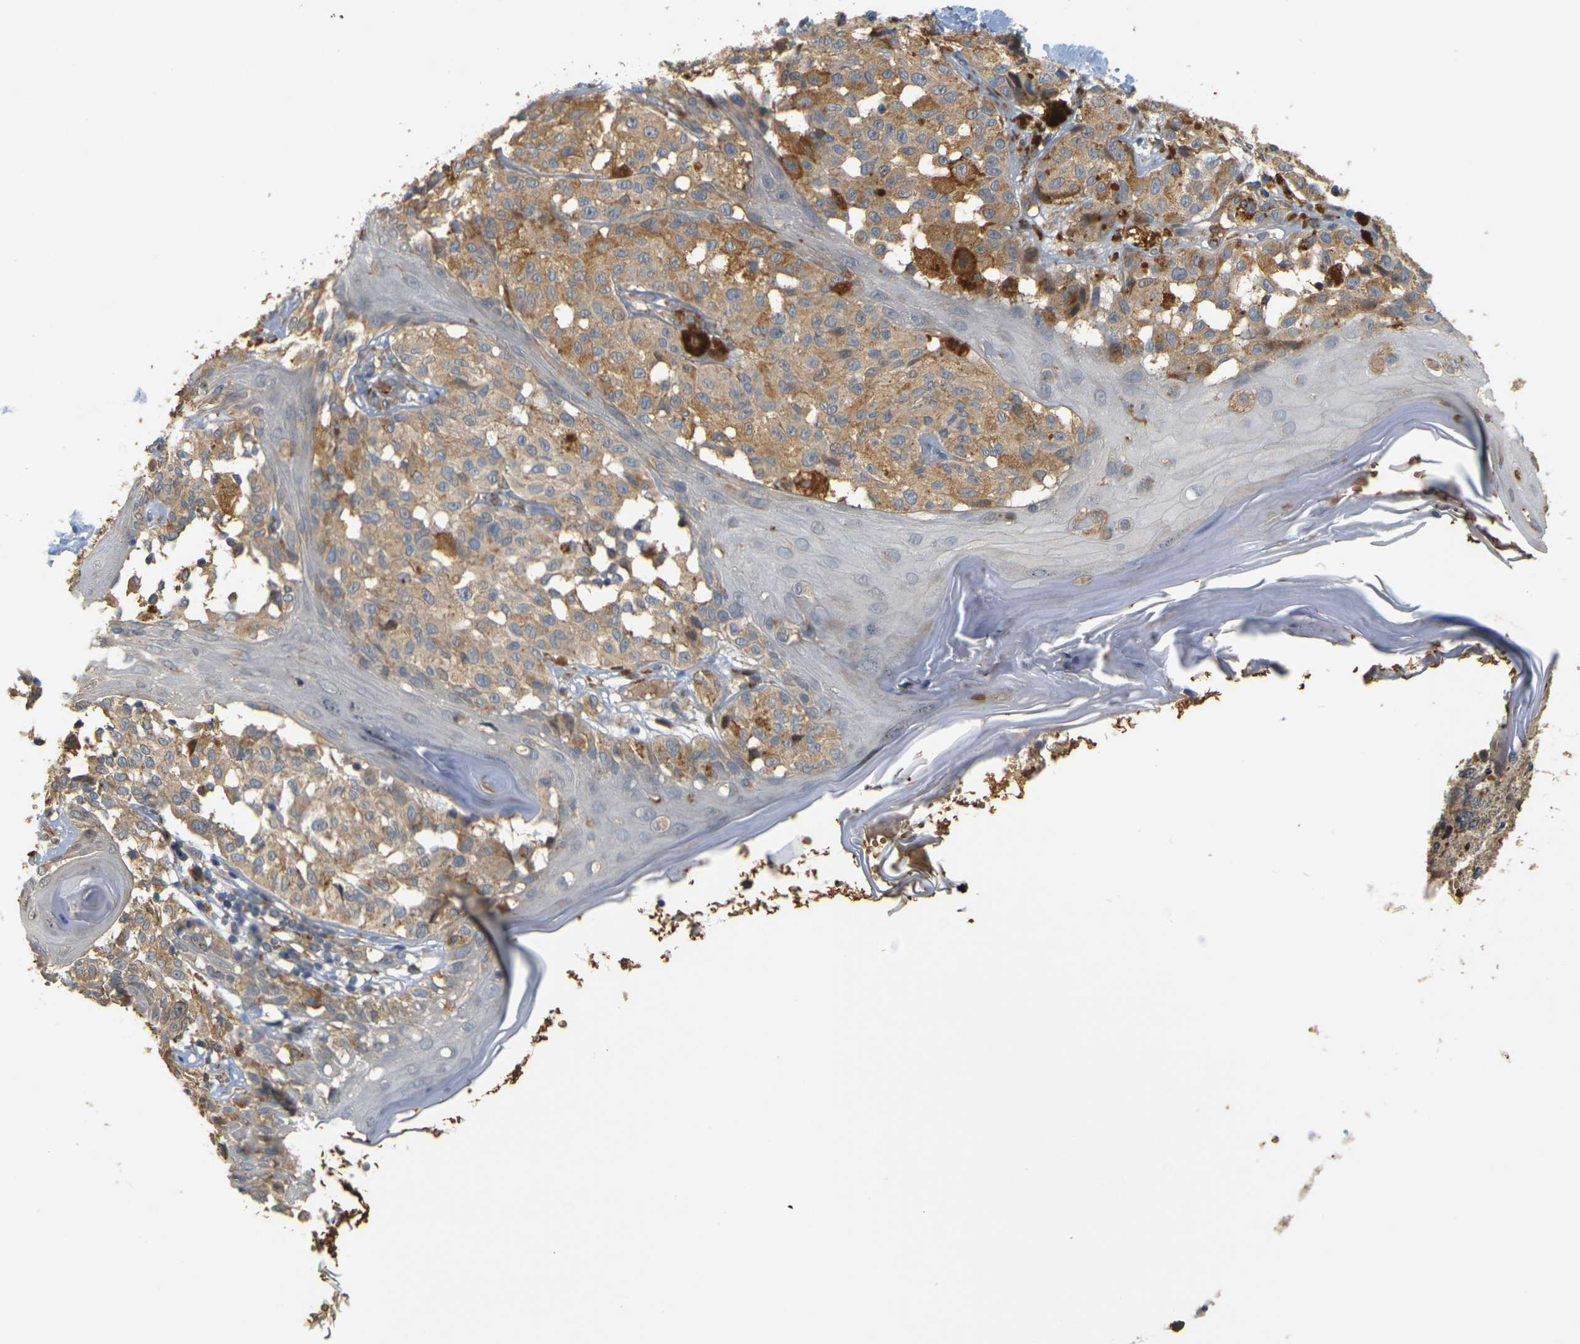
{"staining": {"intensity": "moderate", "quantity": ">75%", "location": "cytoplasmic/membranous"}, "tissue": "melanoma", "cell_type": "Tumor cells", "image_type": "cancer", "snomed": [{"axis": "morphology", "description": "Malignant melanoma, NOS"}, {"axis": "topography", "description": "Skin"}], "caption": "A brown stain shows moderate cytoplasmic/membranous positivity of a protein in human melanoma tumor cells.", "gene": "MEGF9", "patient": {"sex": "female", "age": 46}}